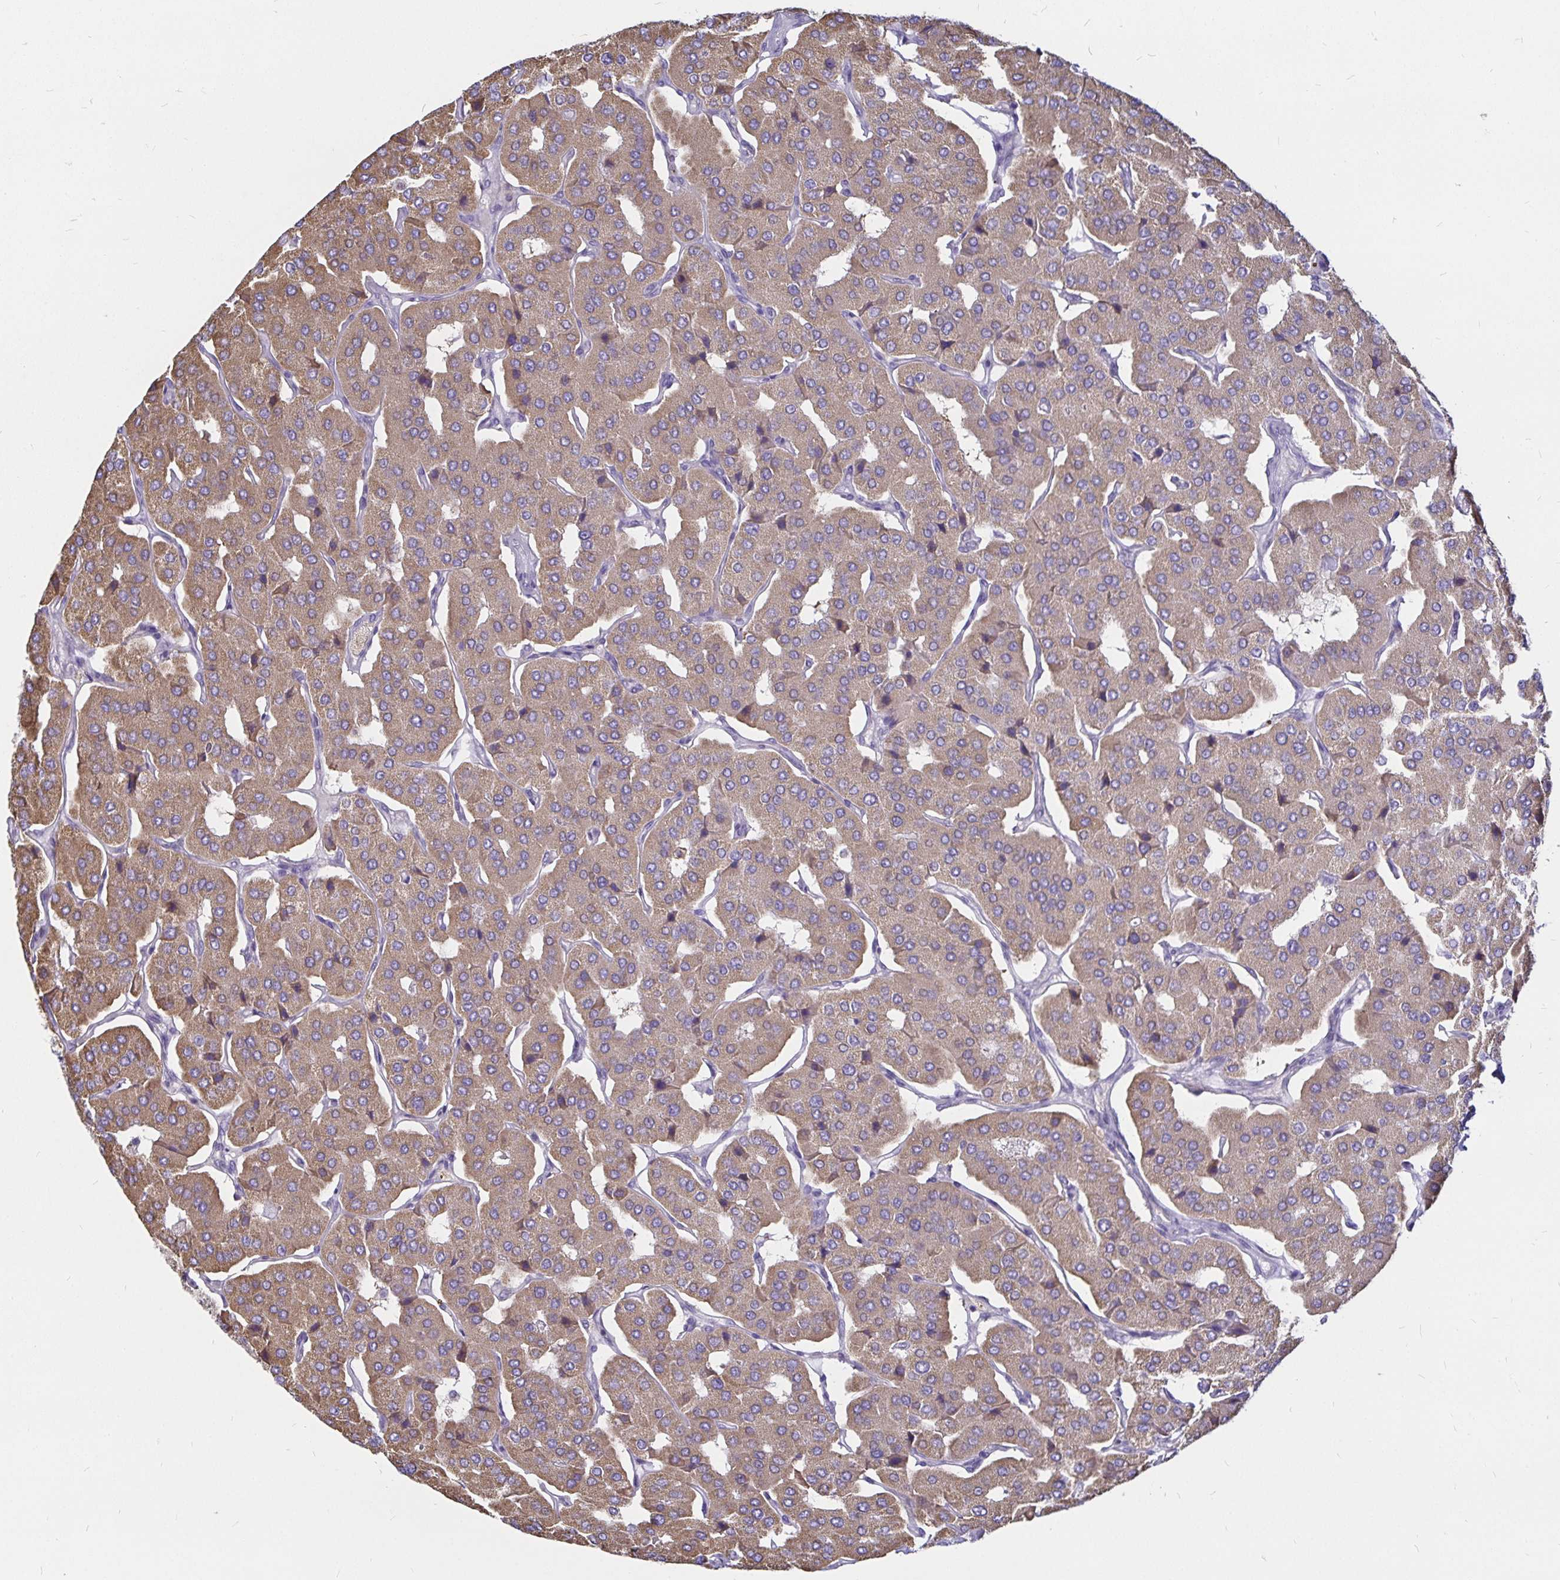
{"staining": {"intensity": "weak", "quantity": ">75%", "location": "cytoplasmic/membranous"}, "tissue": "parathyroid gland", "cell_type": "Glandular cells", "image_type": "normal", "snomed": [{"axis": "morphology", "description": "Normal tissue, NOS"}, {"axis": "morphology", "description": "Adenoma, NOS"}, {"axis": "topography", "description": "Parathyroid gland"}], "caption": "A low amount of weak cytoplasmic/membranous expression is identified in about >75% of glandular cells in normal parathyroid gland.", "gene": "PGAM2", "patient": {"sex": "female", "age": 86}}